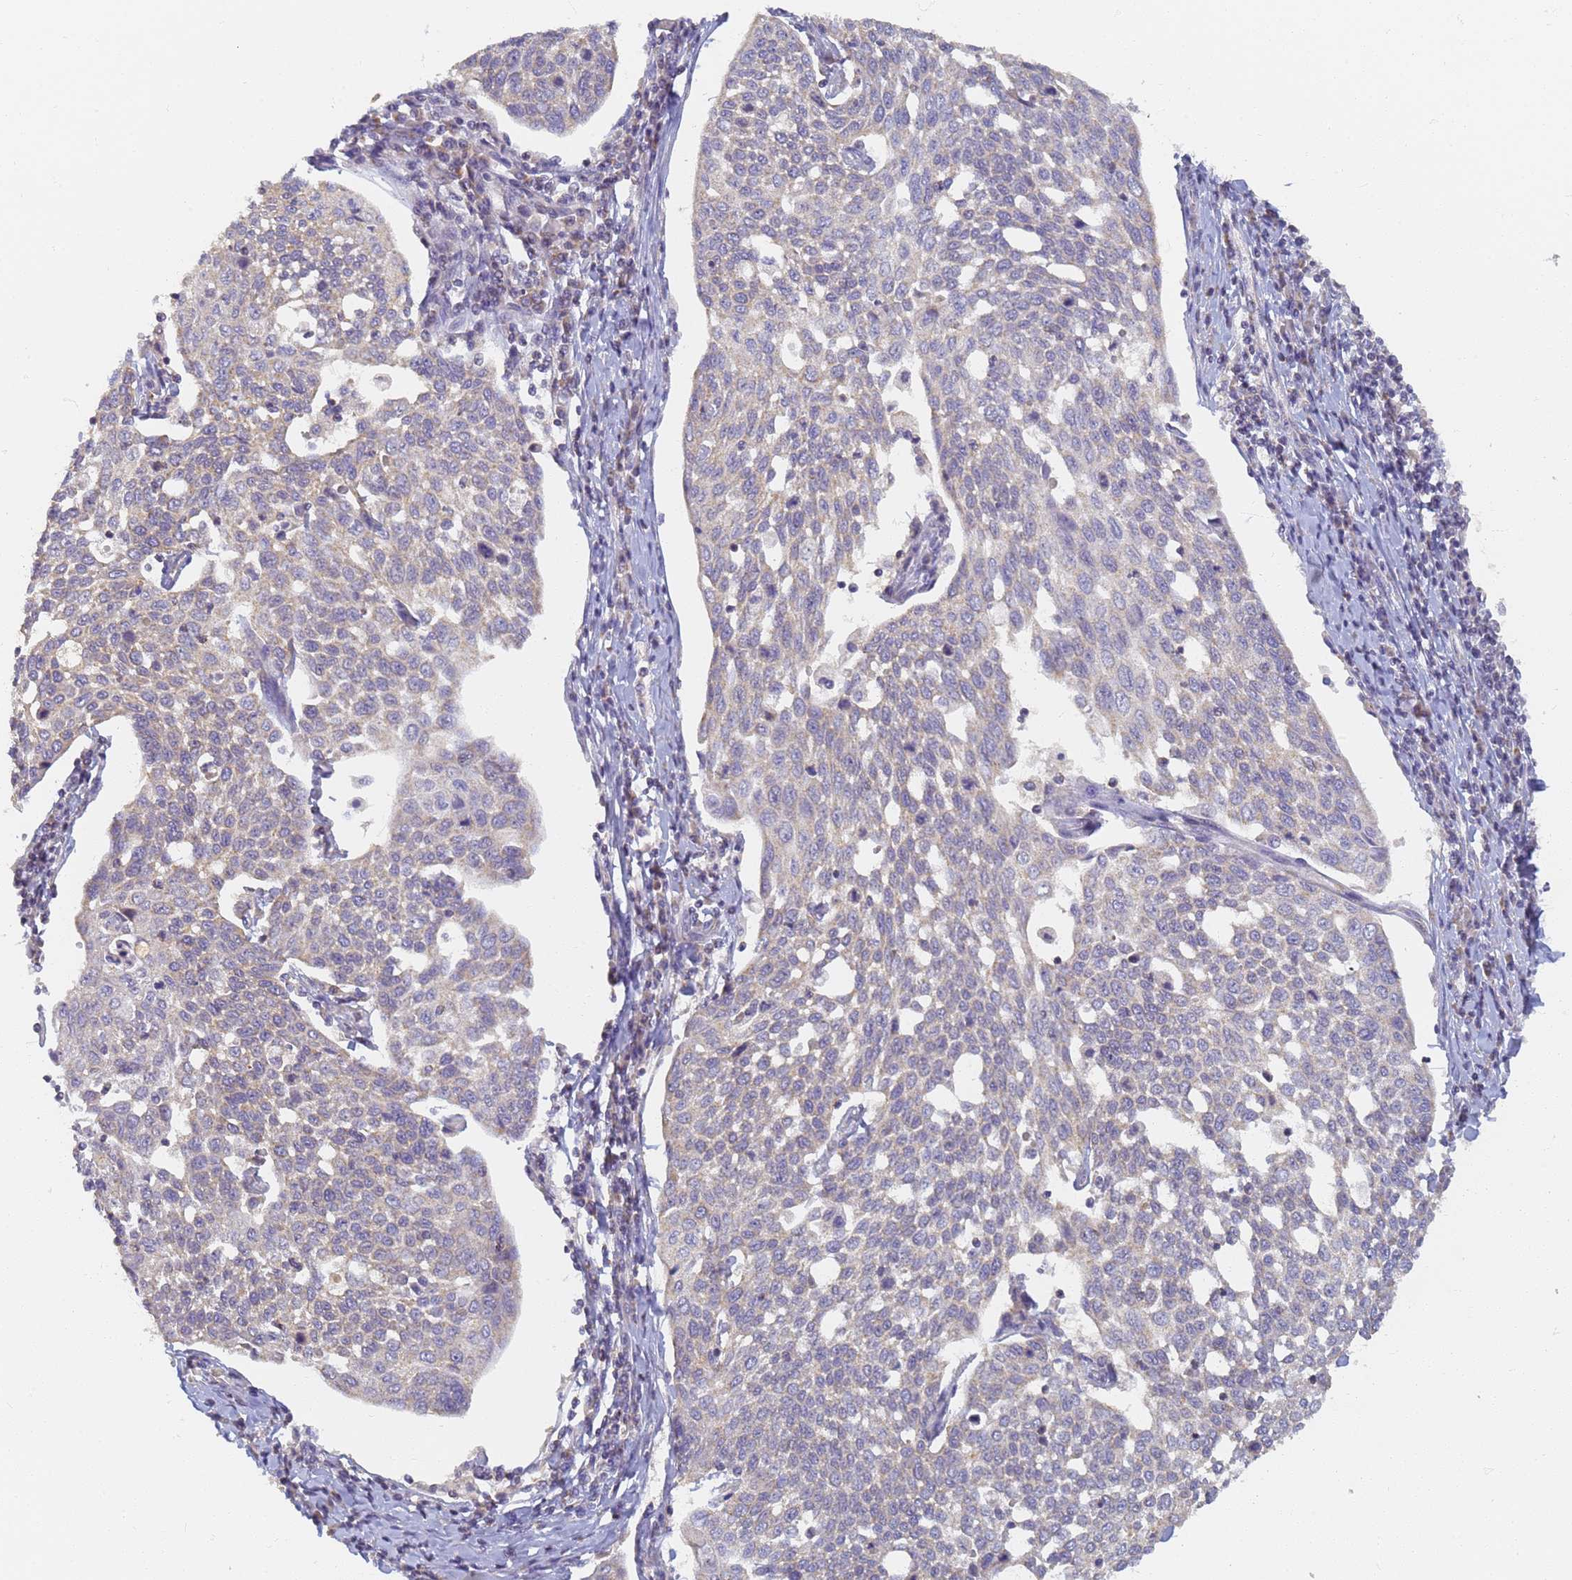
{"staining": {"intensity": "negative", "quantity": "none", "location": "none"}, "tissue": "cervical cancer", "cell_type": "Tumor cells", "image_type": "cancer", "snomed": [{"axis": "morphology", "description": "Squamous cell carcinoma, NOS"}, {"axis": "topography", "description": "Cervix"}], "caption": "Tumor cells show no significant positivity in cervical squamous cell carcinoma.", "gene": "UTP23", "patient": {"sex": "female", "age": 34}}